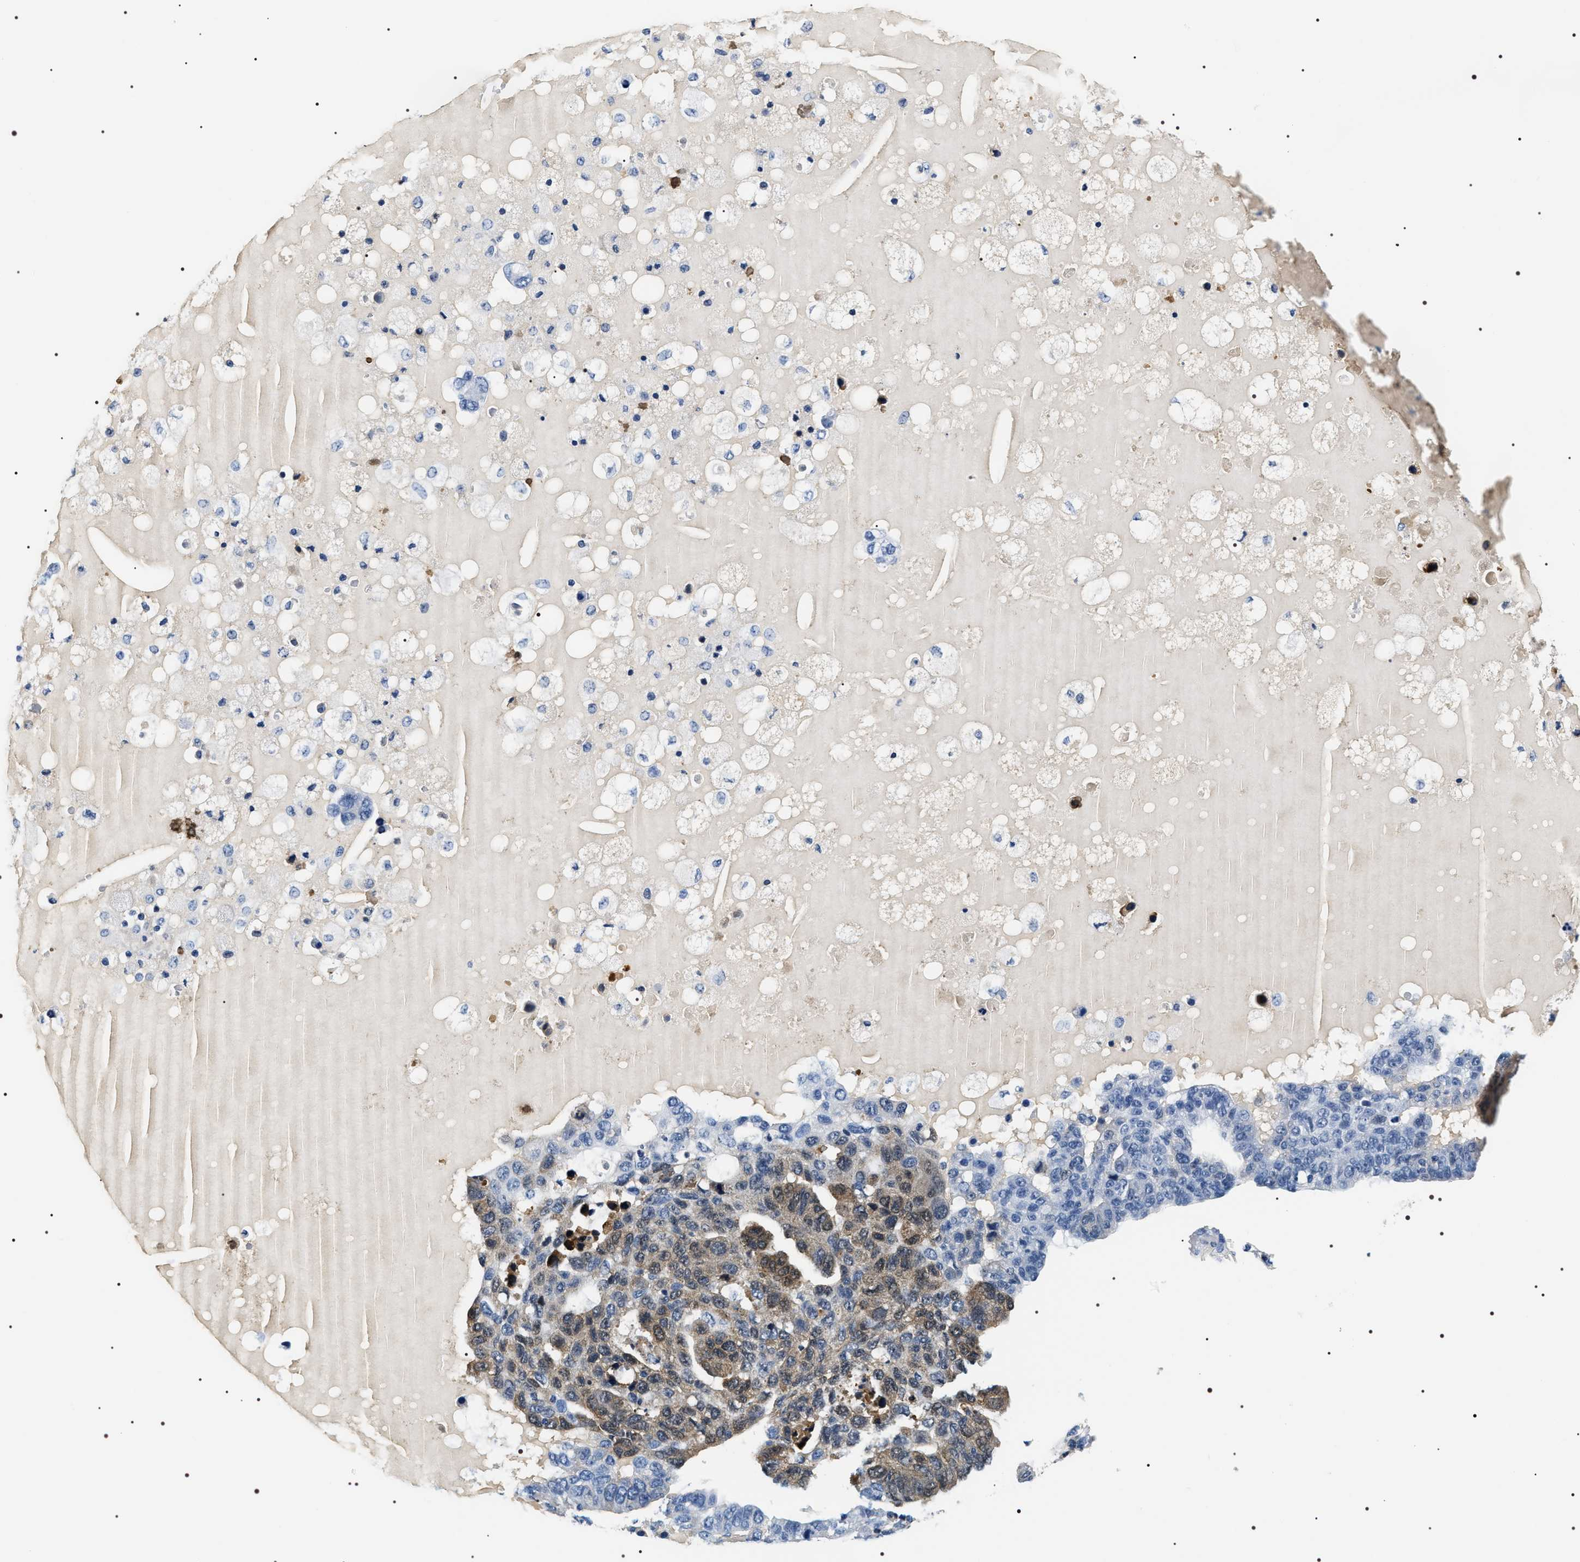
{"staining": {"intensity": "weak", "quantity": "<25%", "location": "cytoplasmic/membranous"}, "tissue": "pancreatic cancer", "cell_type": "Tumor cells", "image_type": "cancer", "snomed": [{"axis": "morphology", "description": "Adenocarcinoma, NOS"}, {"axis": "topography", "description": "Pancreas"}], "caption": "An image of human pancreatic cancer is negative for staining in tumor cells.", "gene": "BAG2", "patient": {"sex": "female", "age": 61}}